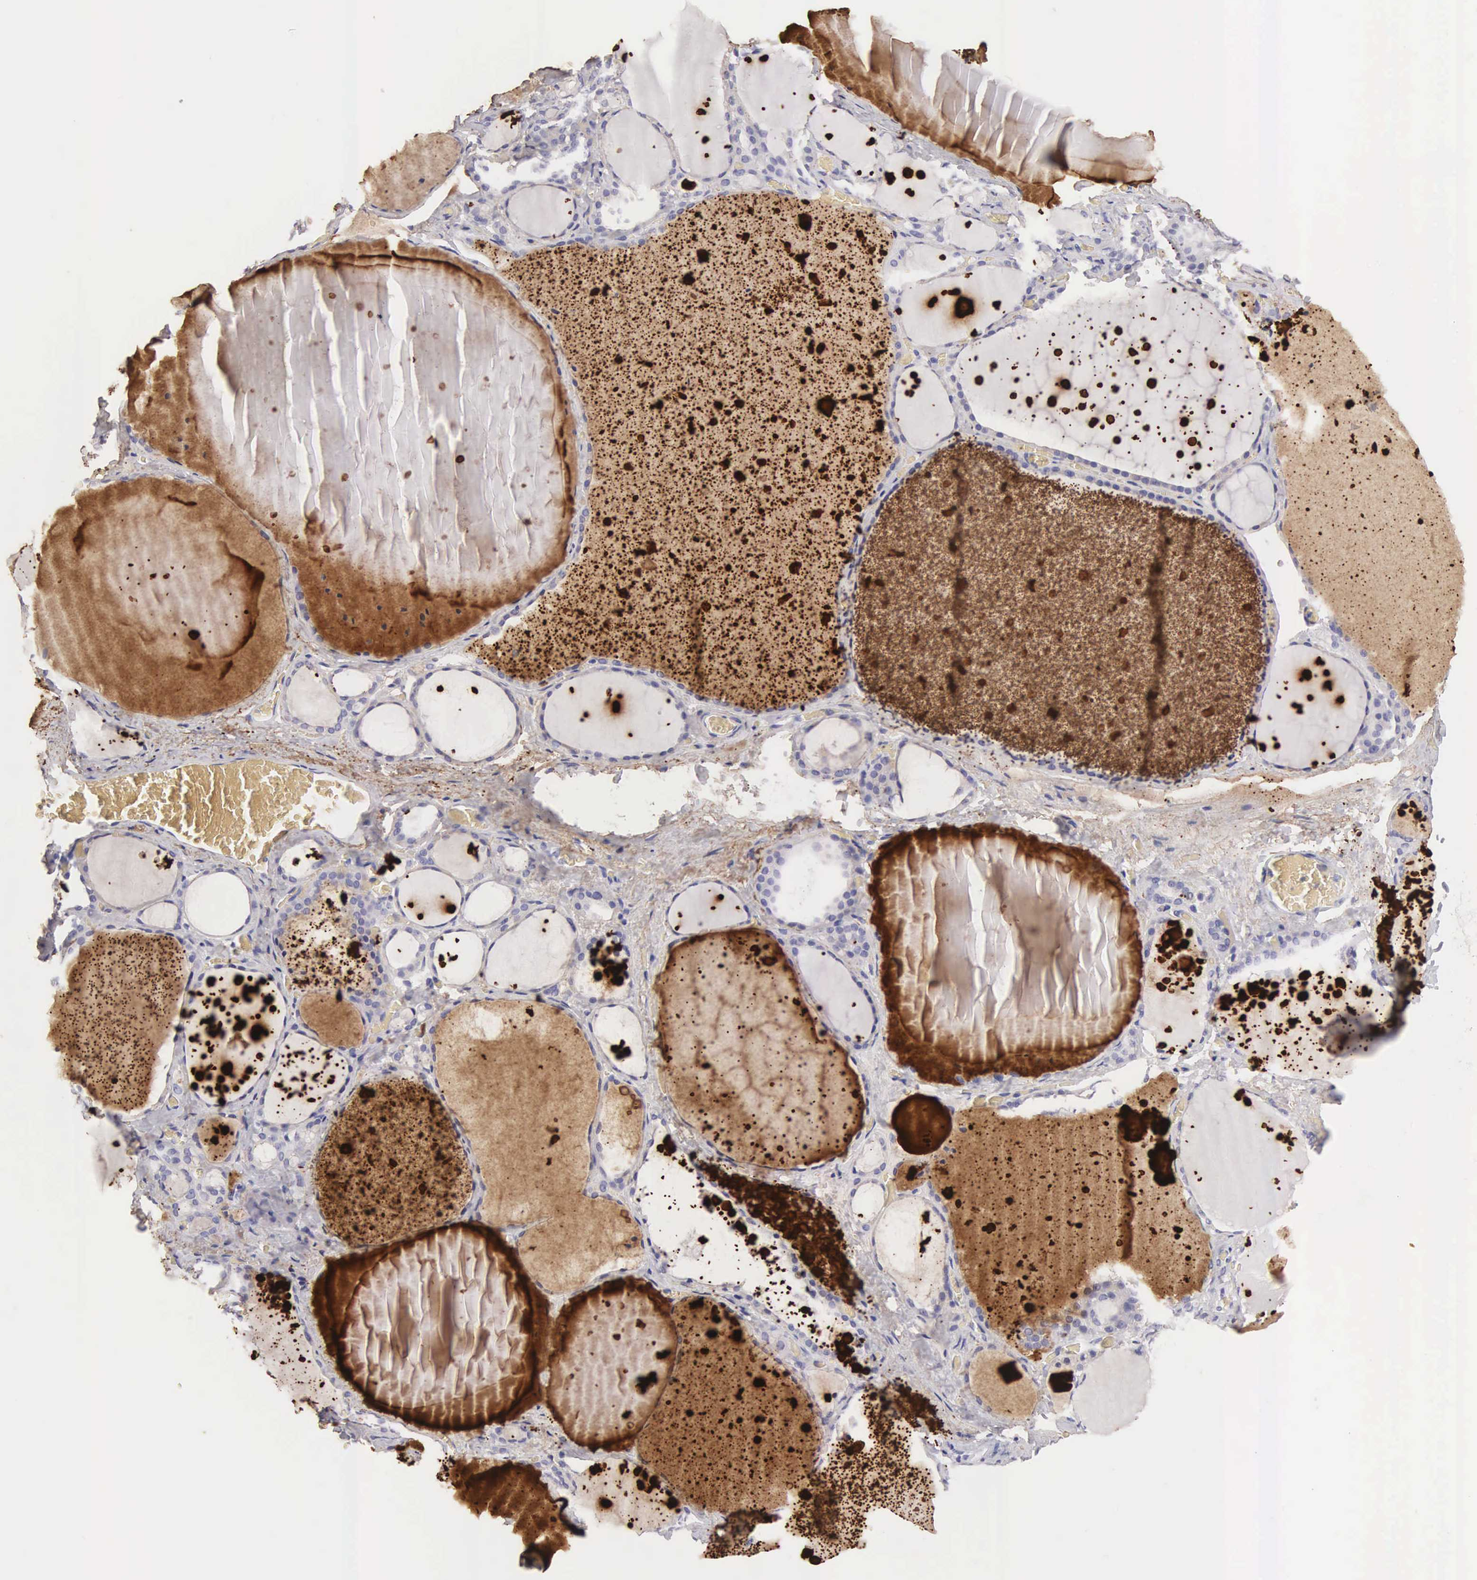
{"staining": {"intensity": "negative", "quantity": "none", "location": "none"}, "tissue": "thyroid gland", "cell_type": "Glandular cells", "image_type": "normal", "snomed": [{"axis": "morphology", "description": "Normal tissue, NOS"}, {"axis": "topography", "description": "Thyroid gland"}], "caption": "Glandular cells show no significant protein expression in normal thyroid gland. Brightfield microscopy of immunohistochemistry stained with DAB (brown) and hematoxylin (blue), captured at high magnification.", "gene": "CLU", "patient": {"sex": "male", "age": 76}}